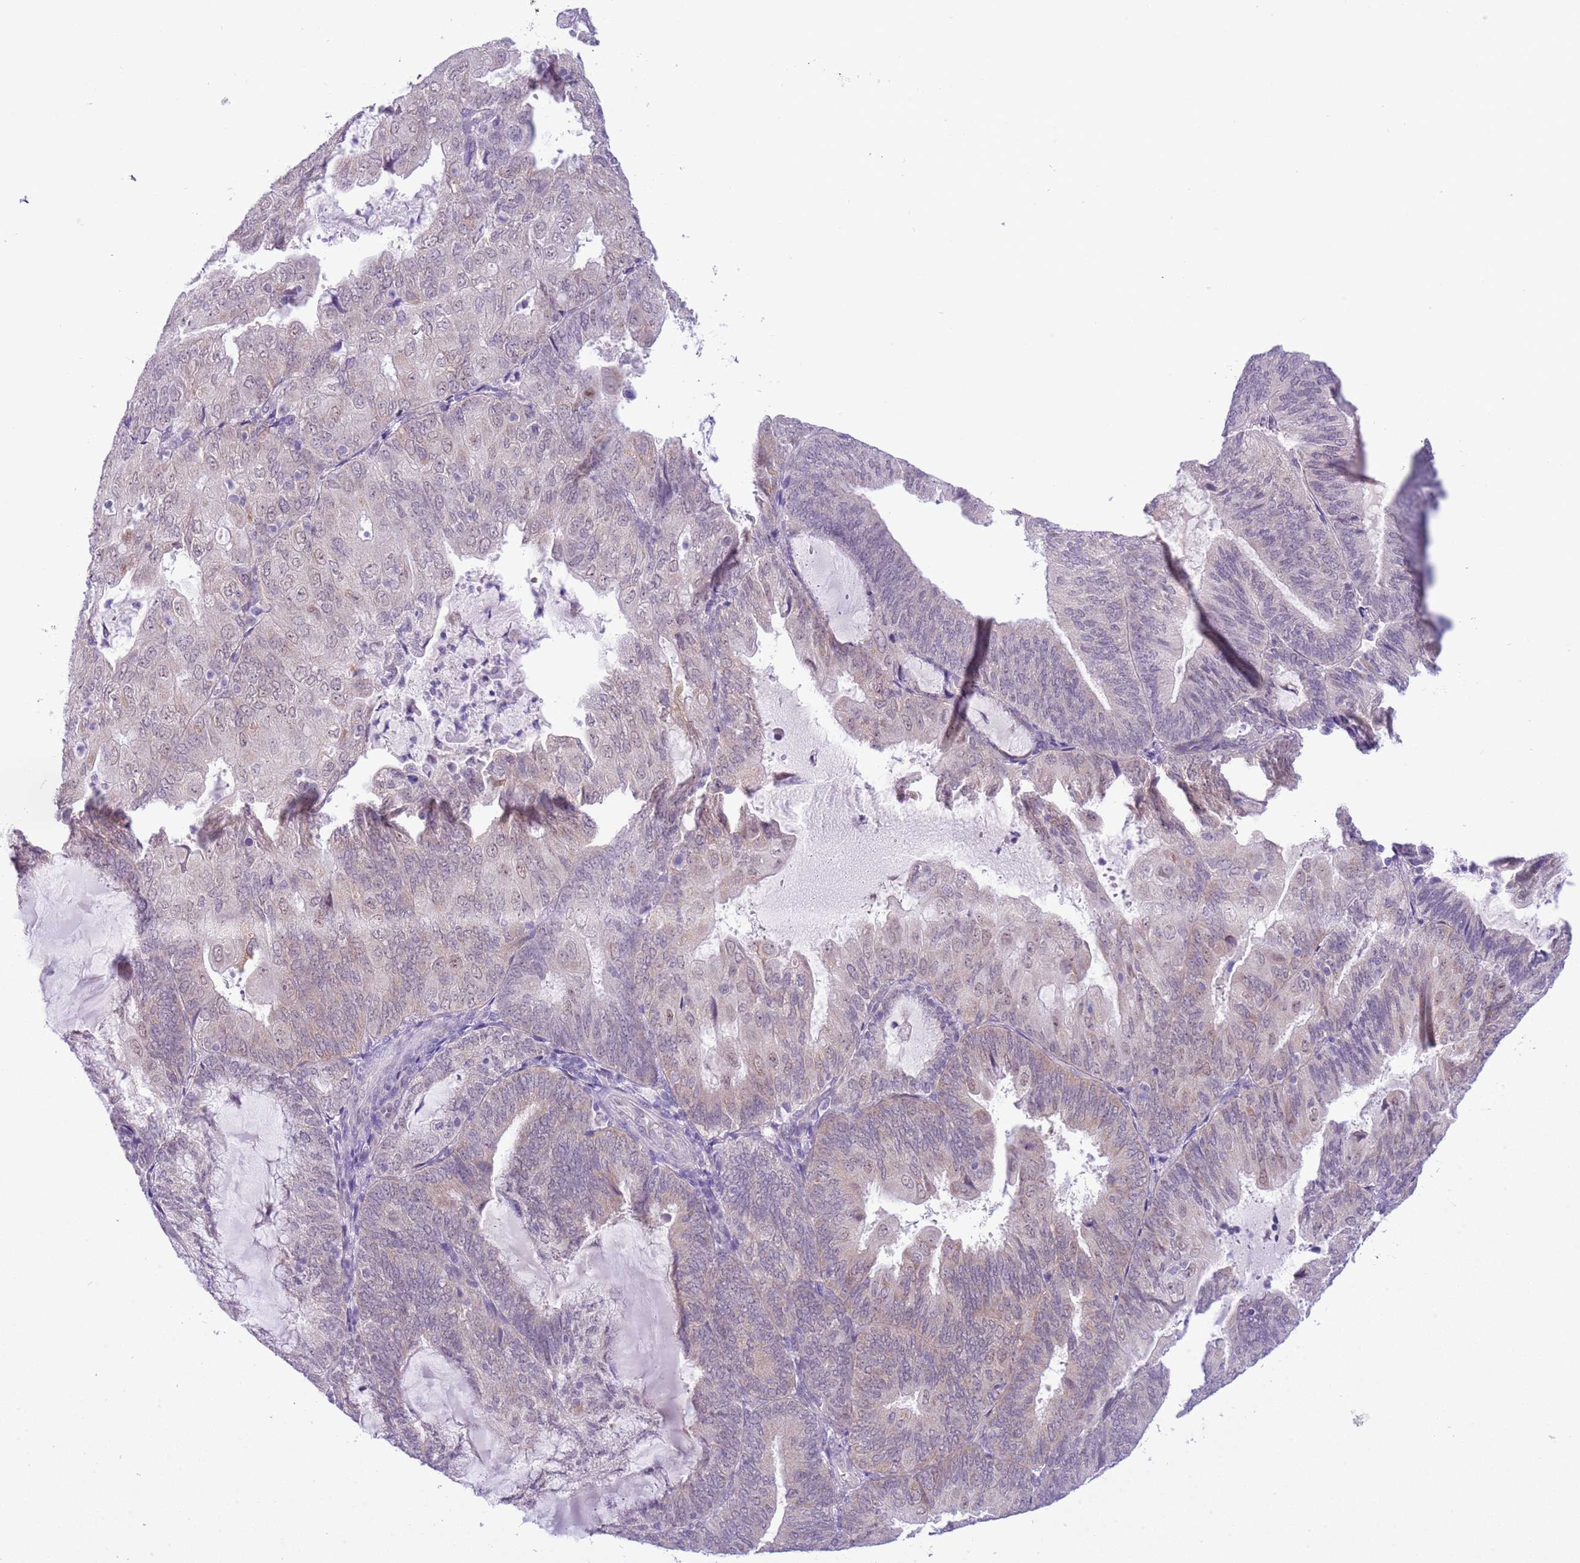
{"staining": {"intensity": "weak", "quantity": "<25%", "location": "cytoplasmic/membranous"}, "tissue": "endometrial cancer", "cell_type": "Tumor cells", "image_type": "cancer", "snomed": [{"axis": "morphology", "description": "Adenocarcinoma, NOS"}, {"axis": "topography", "description": "Endometrium"}], "caption": "This is an IHC image of endometrial adenocarcinoma. There is no positivity in tumor cells.", "gene": "FAM120C", "patient": {"sex": "female", "age": 81}}